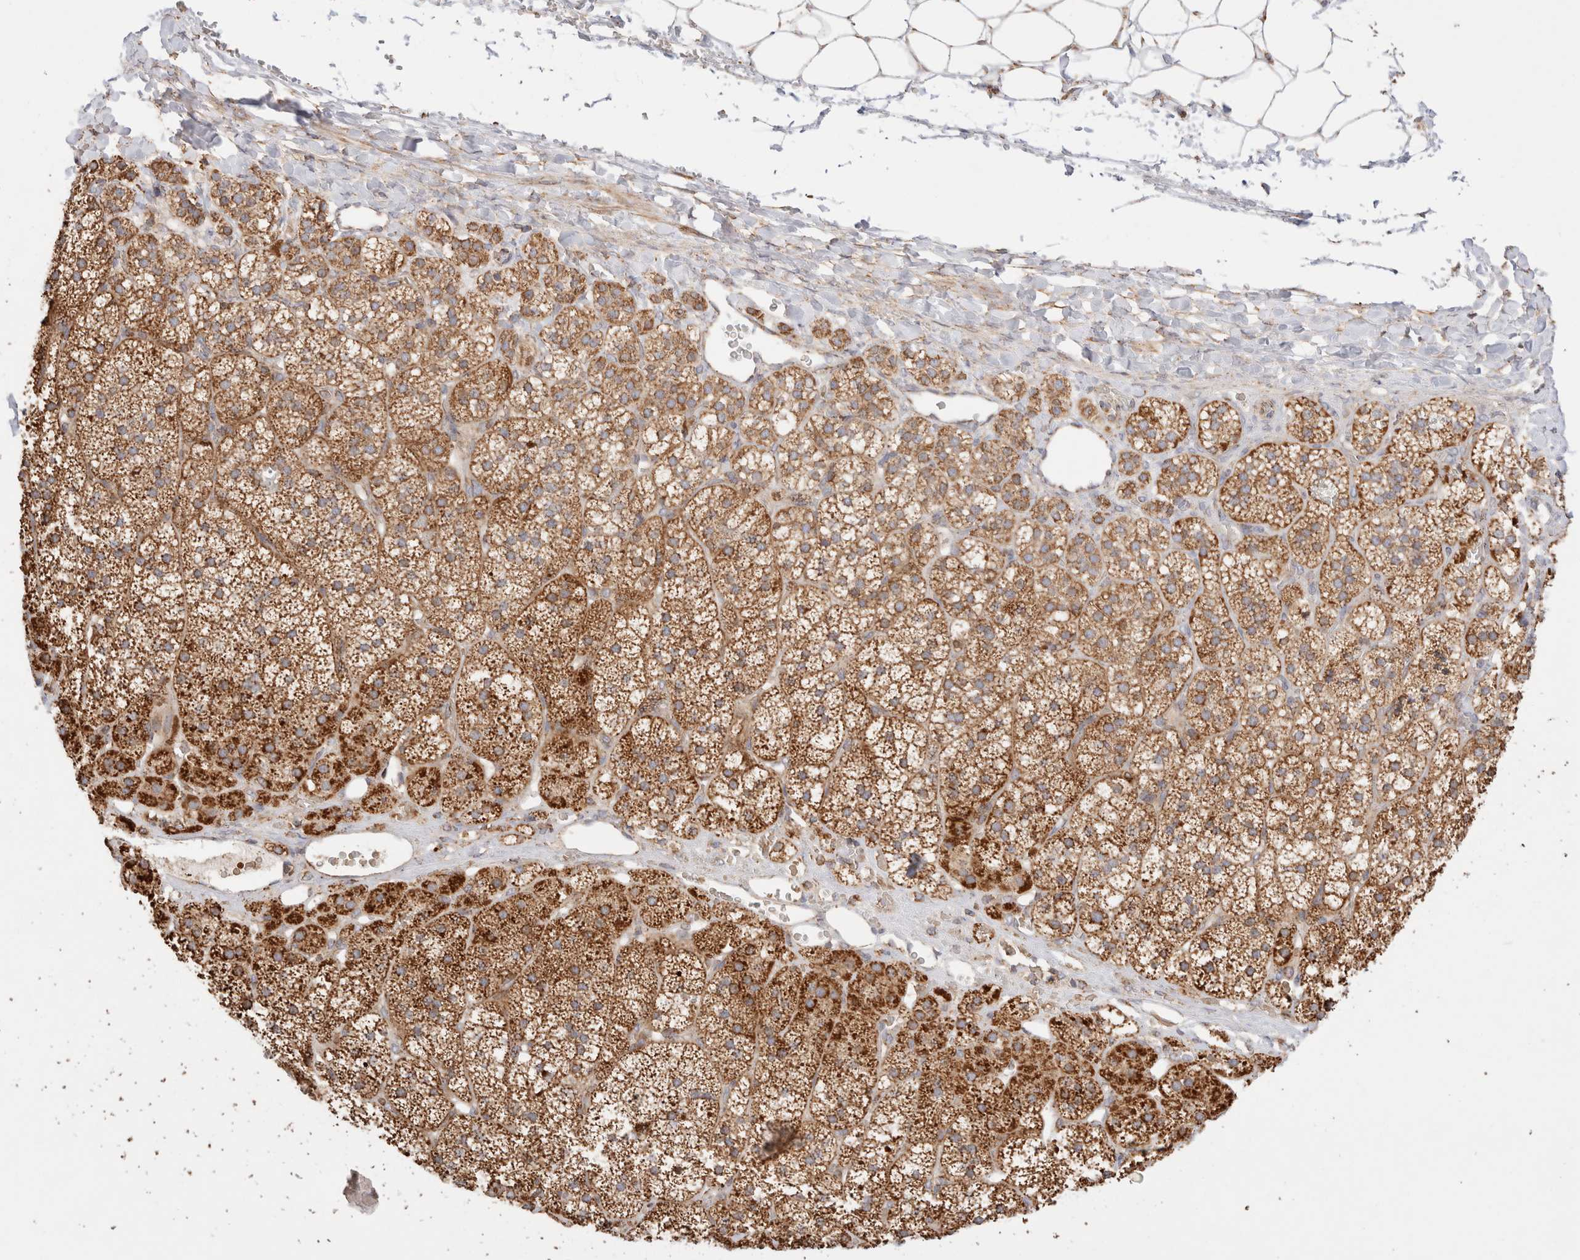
{"staining": {"intensity": "moderate", "quantity": ">75%", "location": "cytoplasmic/membranous"}, "tissue": "adrenal gland", "cell_type": "Glandular cells", "image_type": "normal", "snomed": [{"axis": "morphology", "description": "Normal tissue, NOS"}, {"axis": "topography", "description": "Adrenal gland"}], "caption": "A histopathology image of human adrenal gland stained for a protein shows moderate cytoplasmic/membranous brown staining in glandular cells. (Brightfield microscopy of DAB IHC at high magnification).", "gene": "TMPPE", "patient": {"sex": "female", "age": 44}}